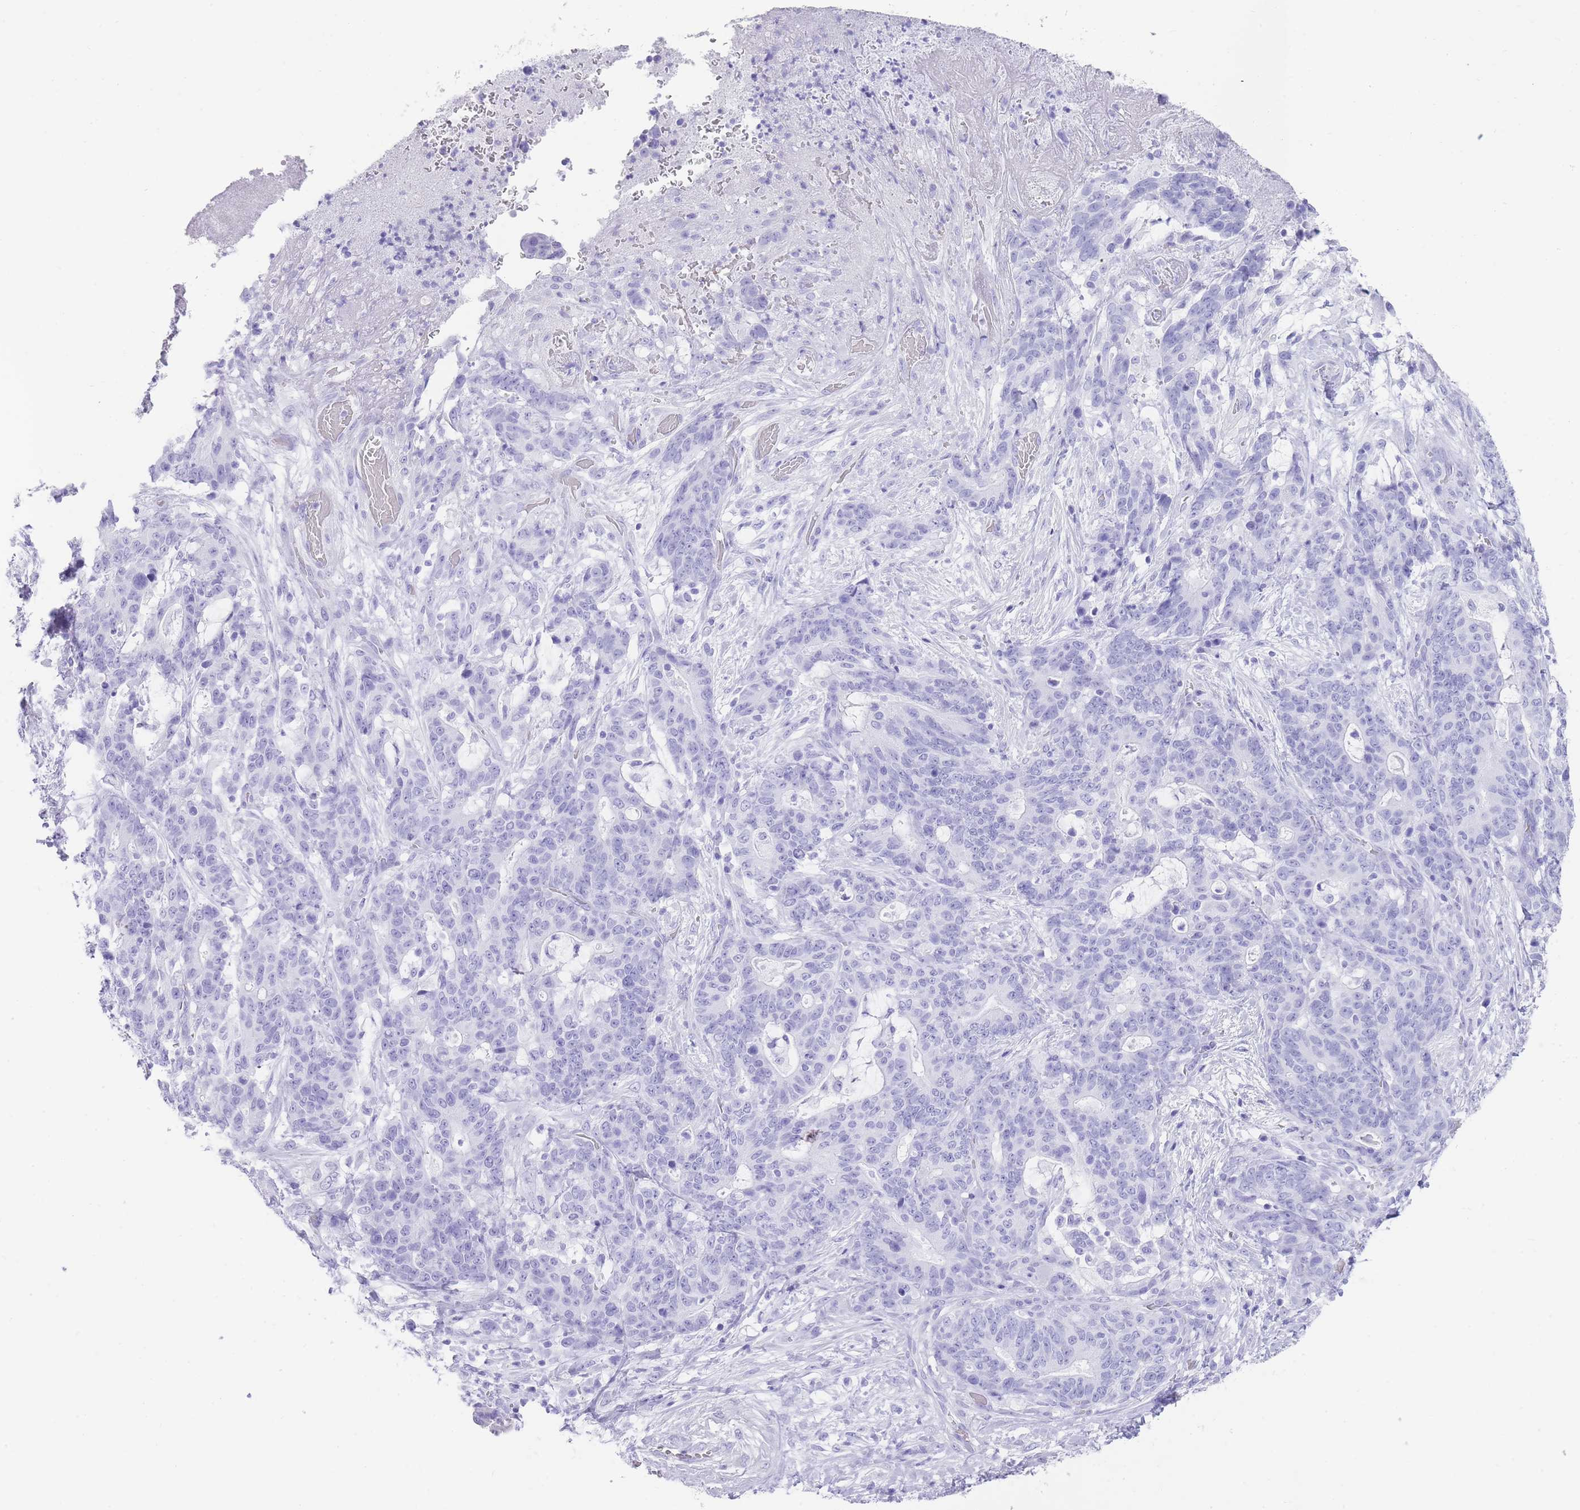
{"staining": {"intensity": "negative", "quantity": "none", "location": "none"}, "tissue": "stomach cancer", "cell_type": "Tumor cells", "image_type": "cancer", "snomed": [{"axis": "morphology", "description": "Normal tissue, NOS"}, {"axis": "morphology", "description": "Adenocarcinoma, NOS"}, {"axis": "topography", "description": "Stomach"}], "caption": "Stomach cancer (adenocarcinoma) stained for a protein using IHC exhibits no expression tumor cells.", "gene": "ELOA2", "patient": {"sex": "female", "age": 64}}